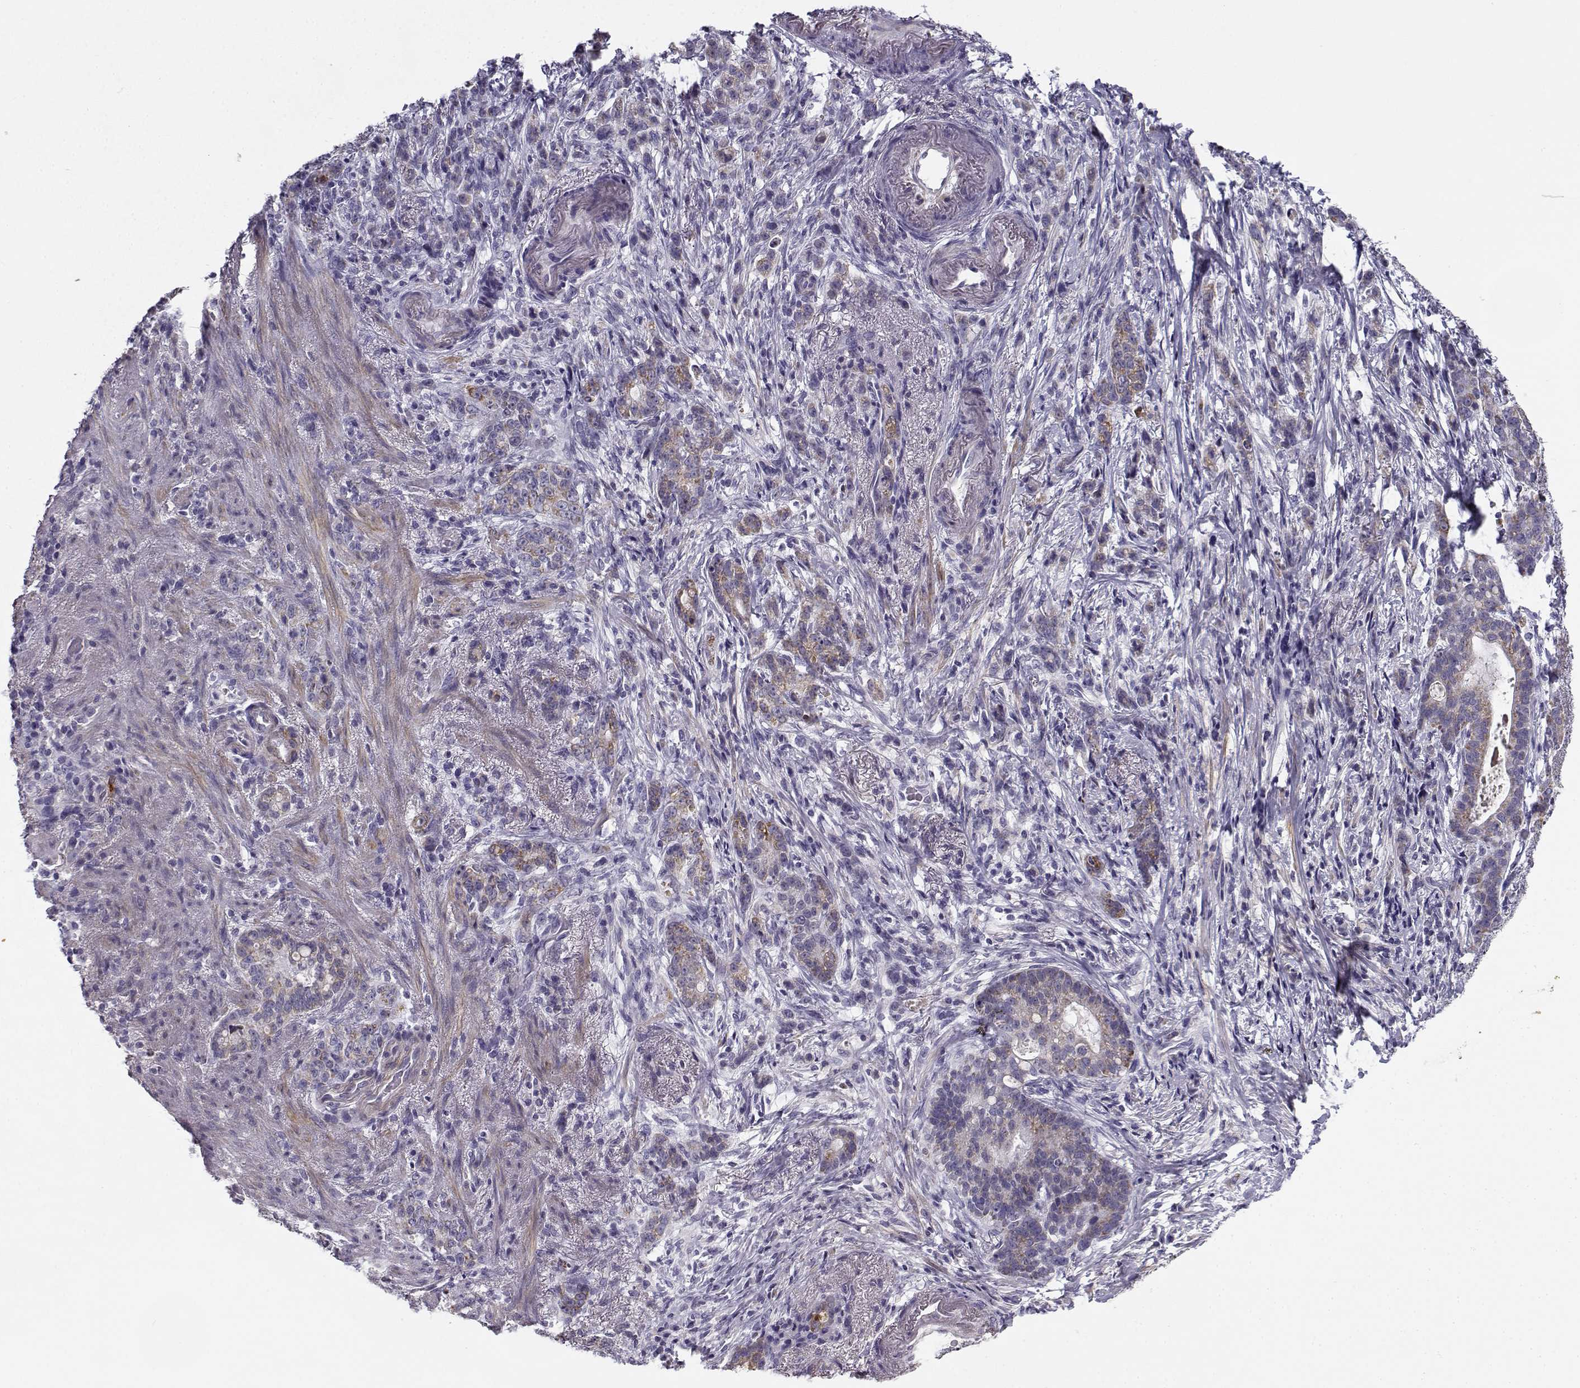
{"staining": {"intensity": "weak", "quantity": "<25%", "location": "cytoplasmic/membranous"}, "tissue": "stomach cancer", "cell_type": "Tumor cells", "image_type": "cancer", "snomed": [{"axis": "morphology", "description": "Adenocarcinoma, NOS"}, {"axis": "topography", "description": "Stomach, lower"}], "caption": "A micrograph of adenocarcinoma (stomach) stained for a protein exhibits no brown staining in tumor cells.", "gene": "CREB3L3", "patient": {"sex": "male", "age": 88}}